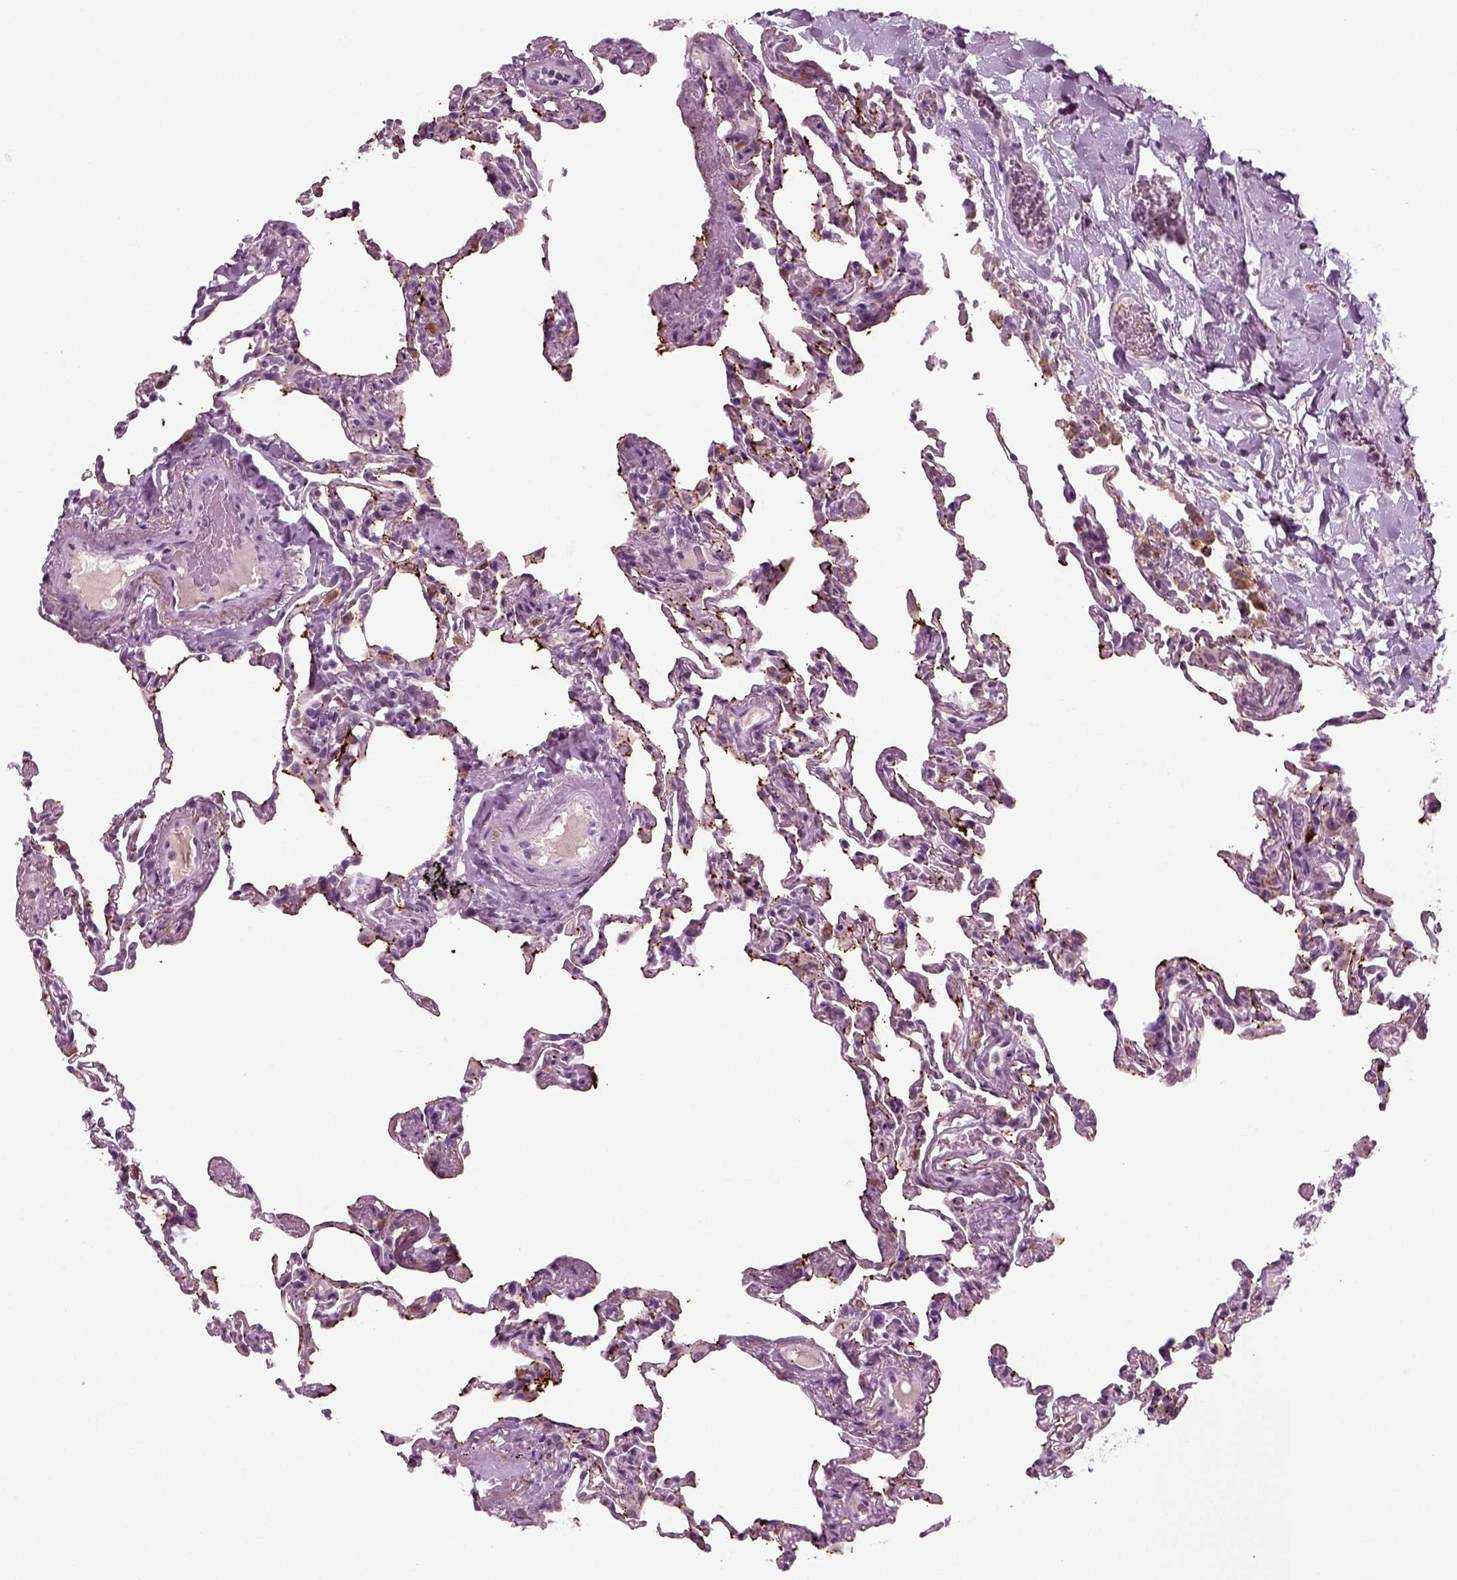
{"staining": {"intensity": "negative", "quantity": "none", "location": "none"}, "tissue": "lung", "cell_type": "Alveolar cells", "image_type": "normal", "snomed": [{"axis": "morphology", "description": "Normal tissue, NOS"}, {"axis": "topography", "description": "Lung"}], "caption": "A high-resolution micrograph shows immunohistochemistry (IHC) staining of benign lung, which exhibits no significant positivity in alveolar cells.", "gene": "RND2", "patient": {"sex": "female", "age": 57}}